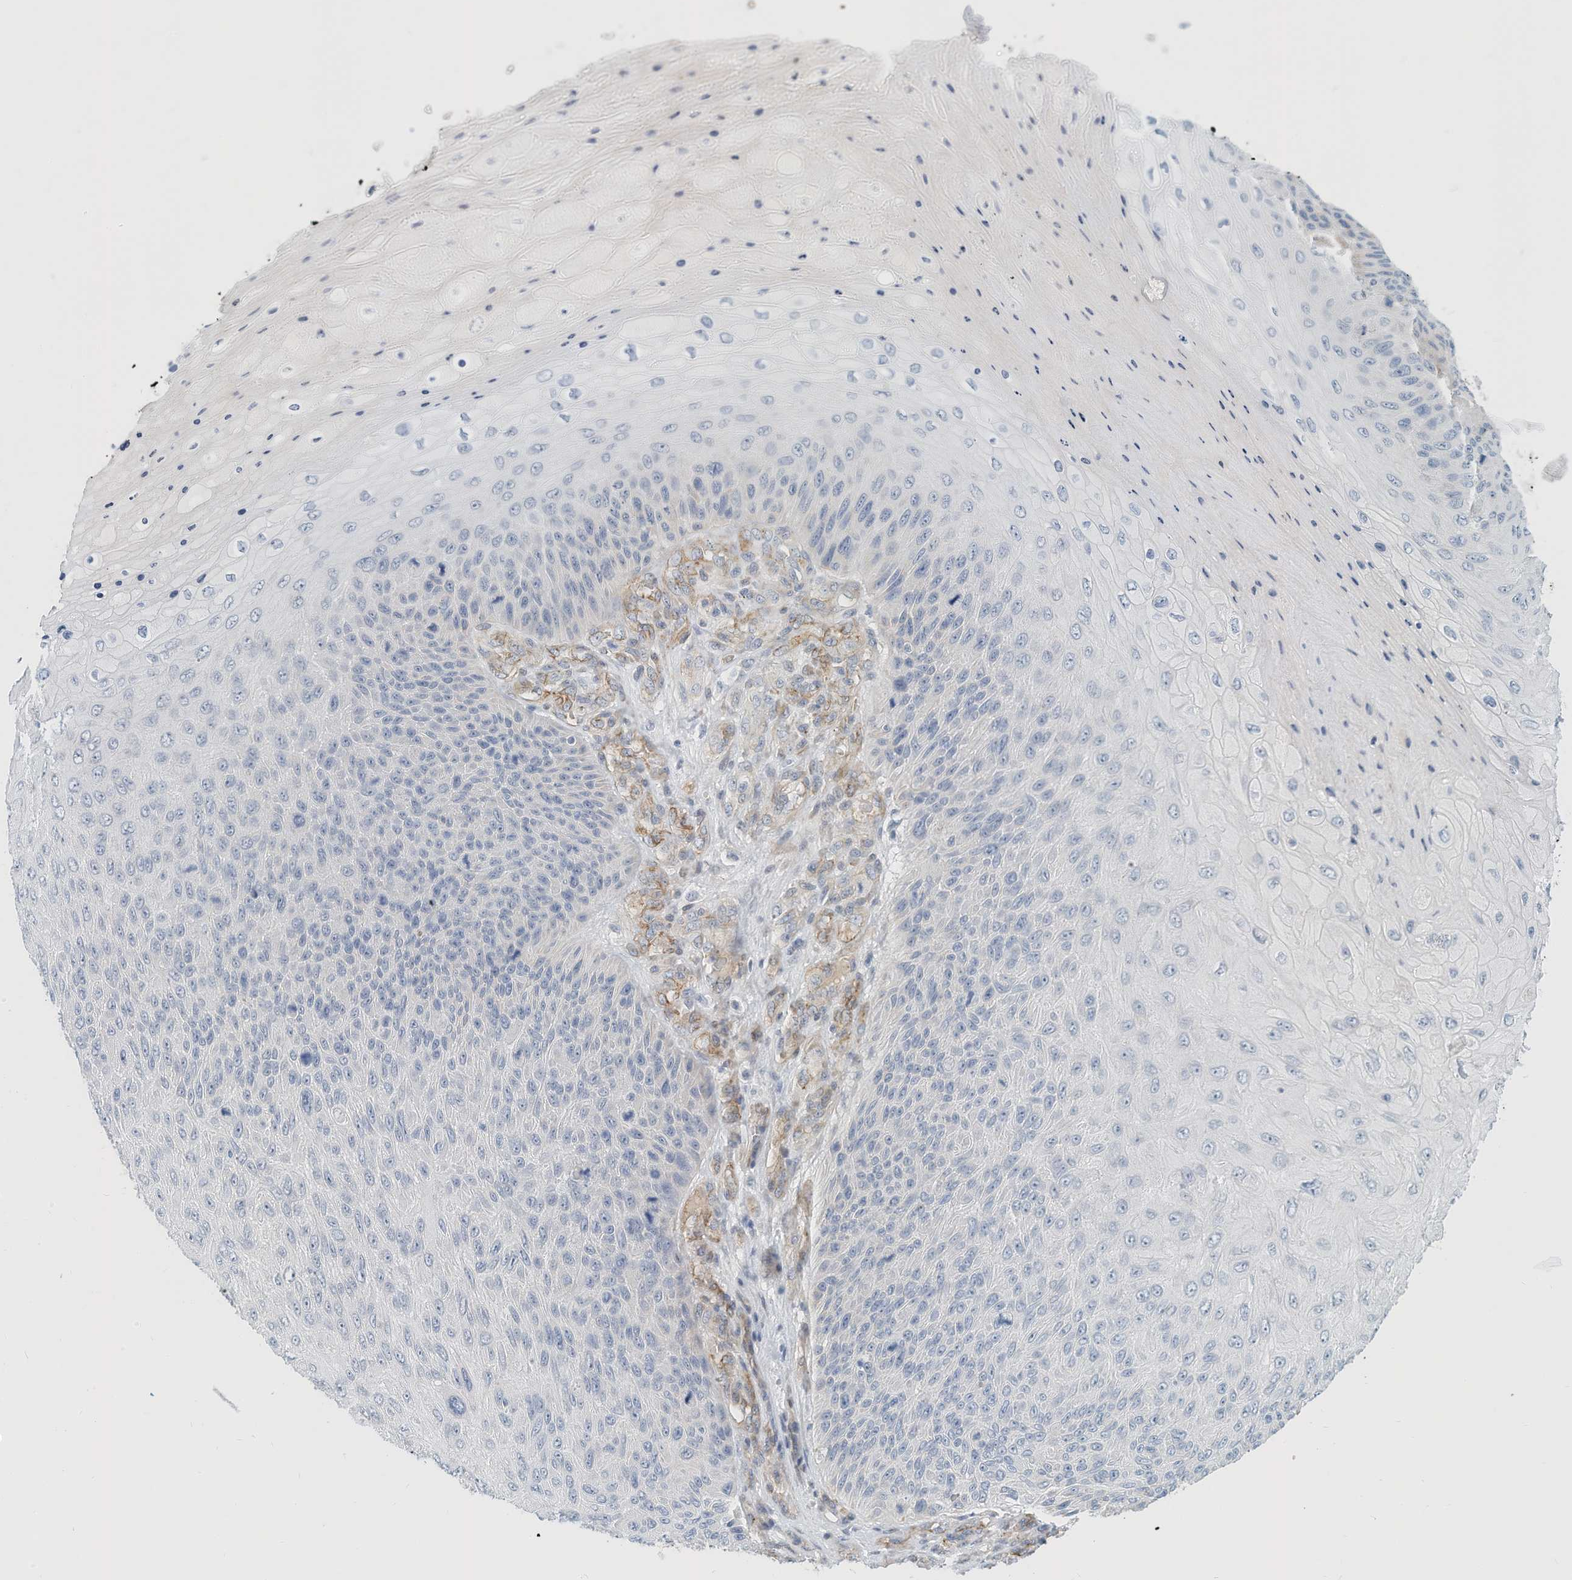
{"staining": {"intensity": "negative", "quantity": "none", "location": "none"}, "tissue": "skin cancer", "cell_type": "Tumor cells", "image_type": "cancer", "snomed": [{"axis": "morphology", "description": "Squamous cell carcinoma, NOS"}, {"axis": "topography", "description": "Skin"}], "caption": "The immunohistochemistry photomicrograph has no significant positivity in tumor cells of skin cancer tissue.", "gene": "ARHGAP28", "patient": {"sex": "female", "age": 88}}